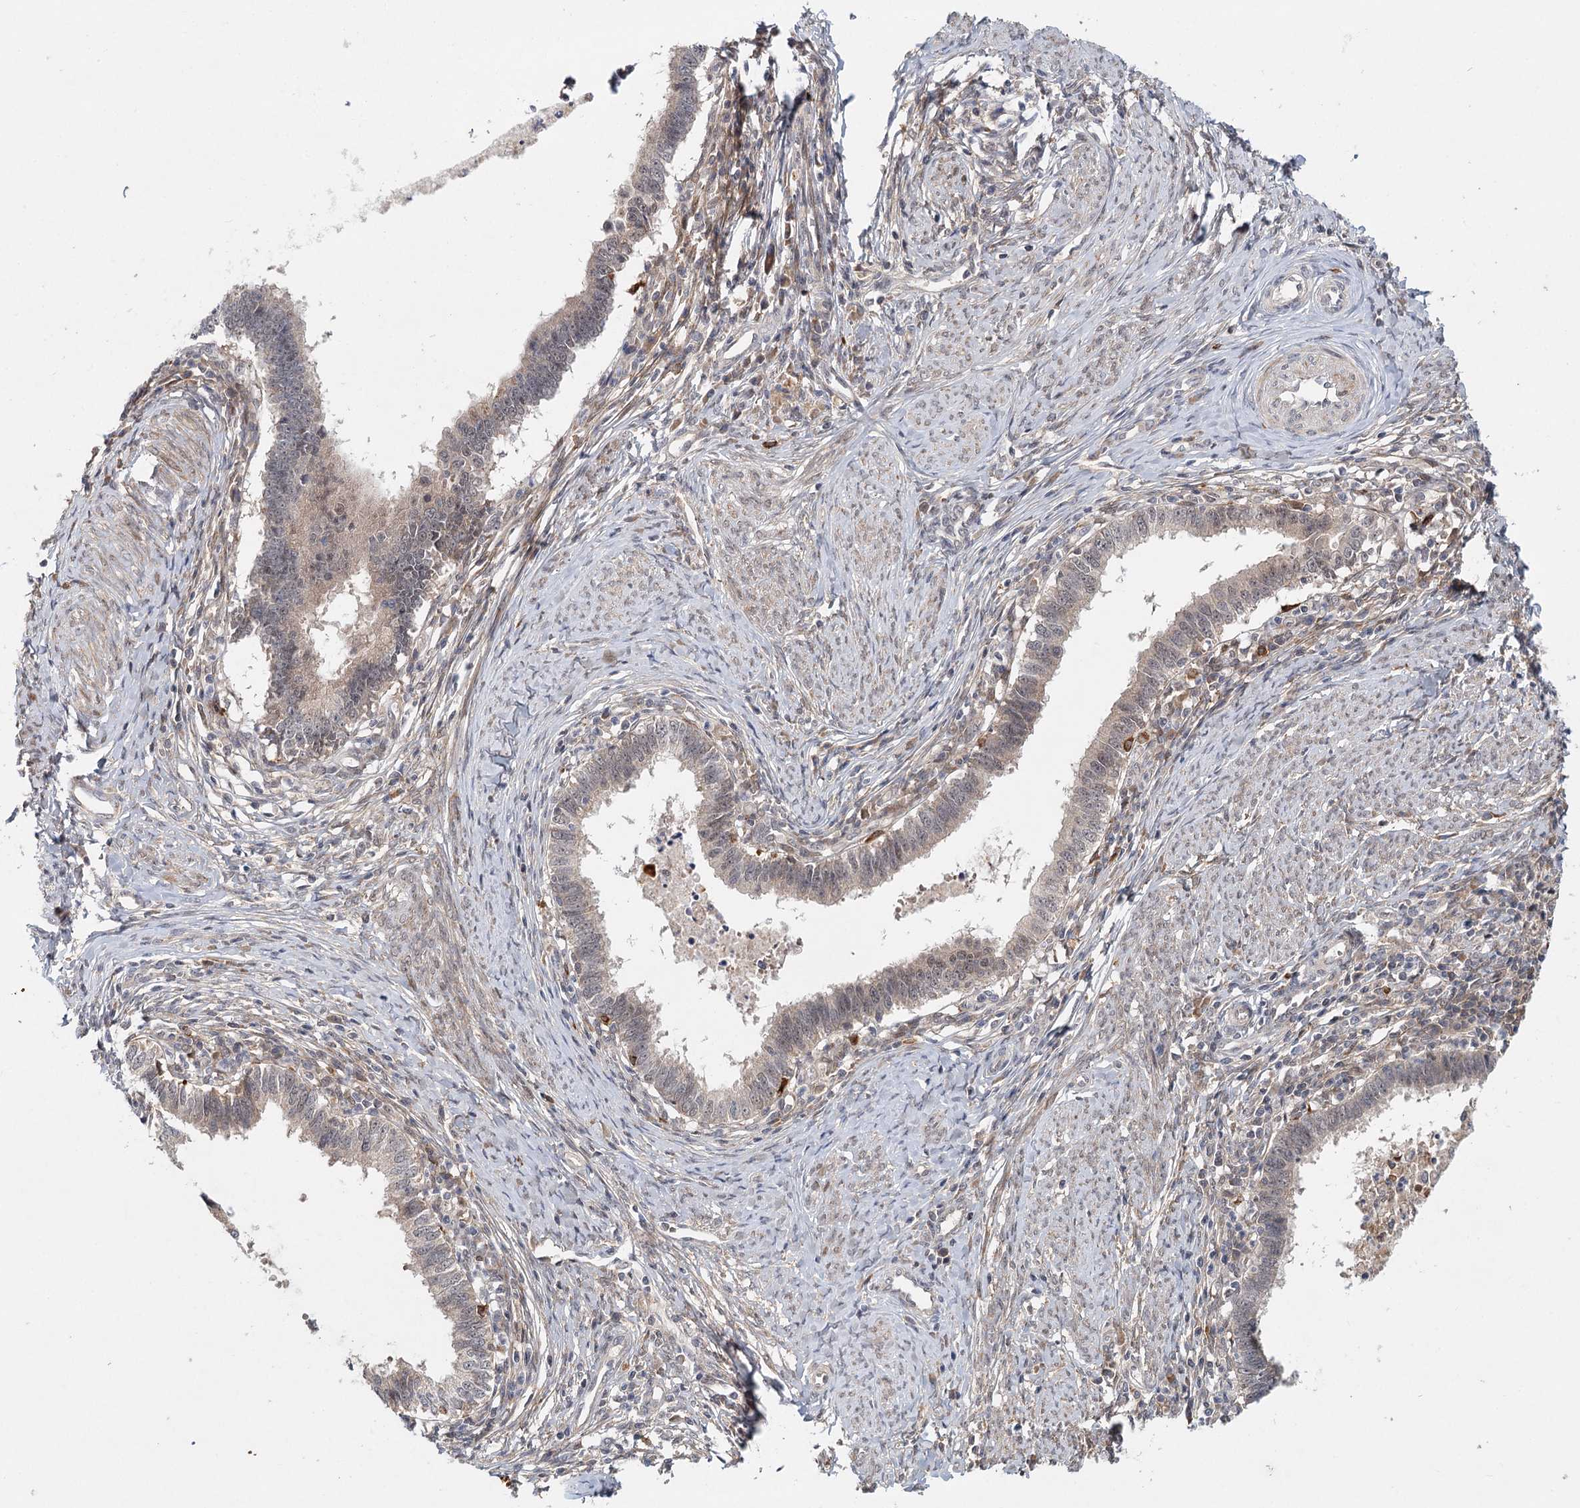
{"staining": {"intensity": "weak", "quantity": "25%-75%", "location": "cytoplasmic/membranous"}, "tissue": "cervical cancer", "cell_type": "Tumor cells", "image_type": "cancer", "snomed": [{"axis": "morphology", "description": "Adenocarcinoma, NOS"}, {"axis": "topography", "description": "Cervix"}], "caption": "Tumor cells display low levels of weak cytoplasmic/membranous staining in about 25%-75% of cells in adenocarcinoma (cervical).", "gene": "AP3B1", "patient": {"sex": "female", "age": 36}}